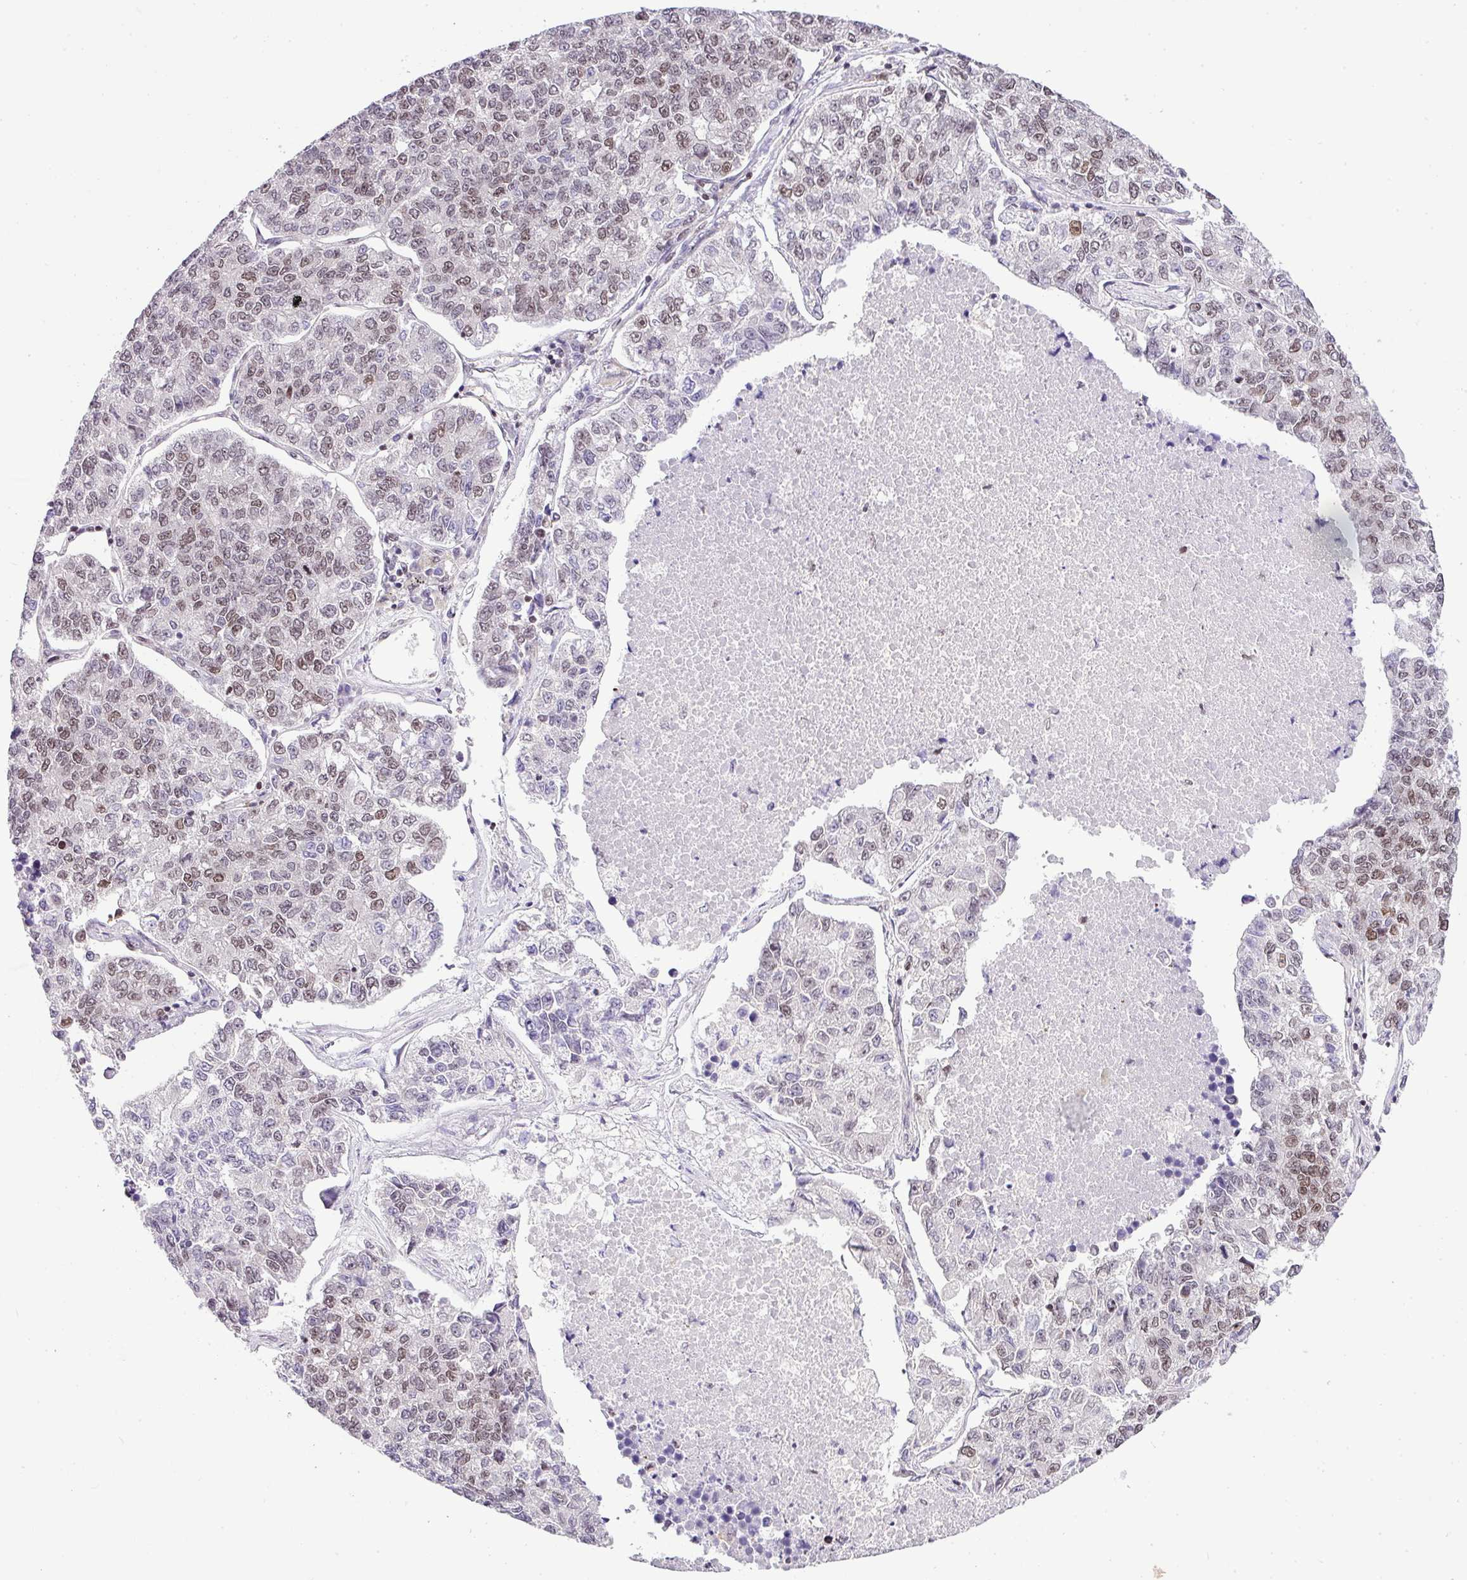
{"staining": {"intensity": "weak", "quantity": "25%-75%", "location": "nuclear"}, "tissue": "lung cancer", "cell_type": "Tumor cells", "image_type": "cancer", "snomed": [{"axis": "morphology", "description": "Adenocarcinoma, NOS"}, {"axis": "topography", "description": "Lung"}], "caption": "Protein expression analysis of human lung cancer reveals weak nuclear staining in about 25%-75% of tumor cells.", "gene": "CCDC137", "patient": {"sex": "male", "age": 49}}